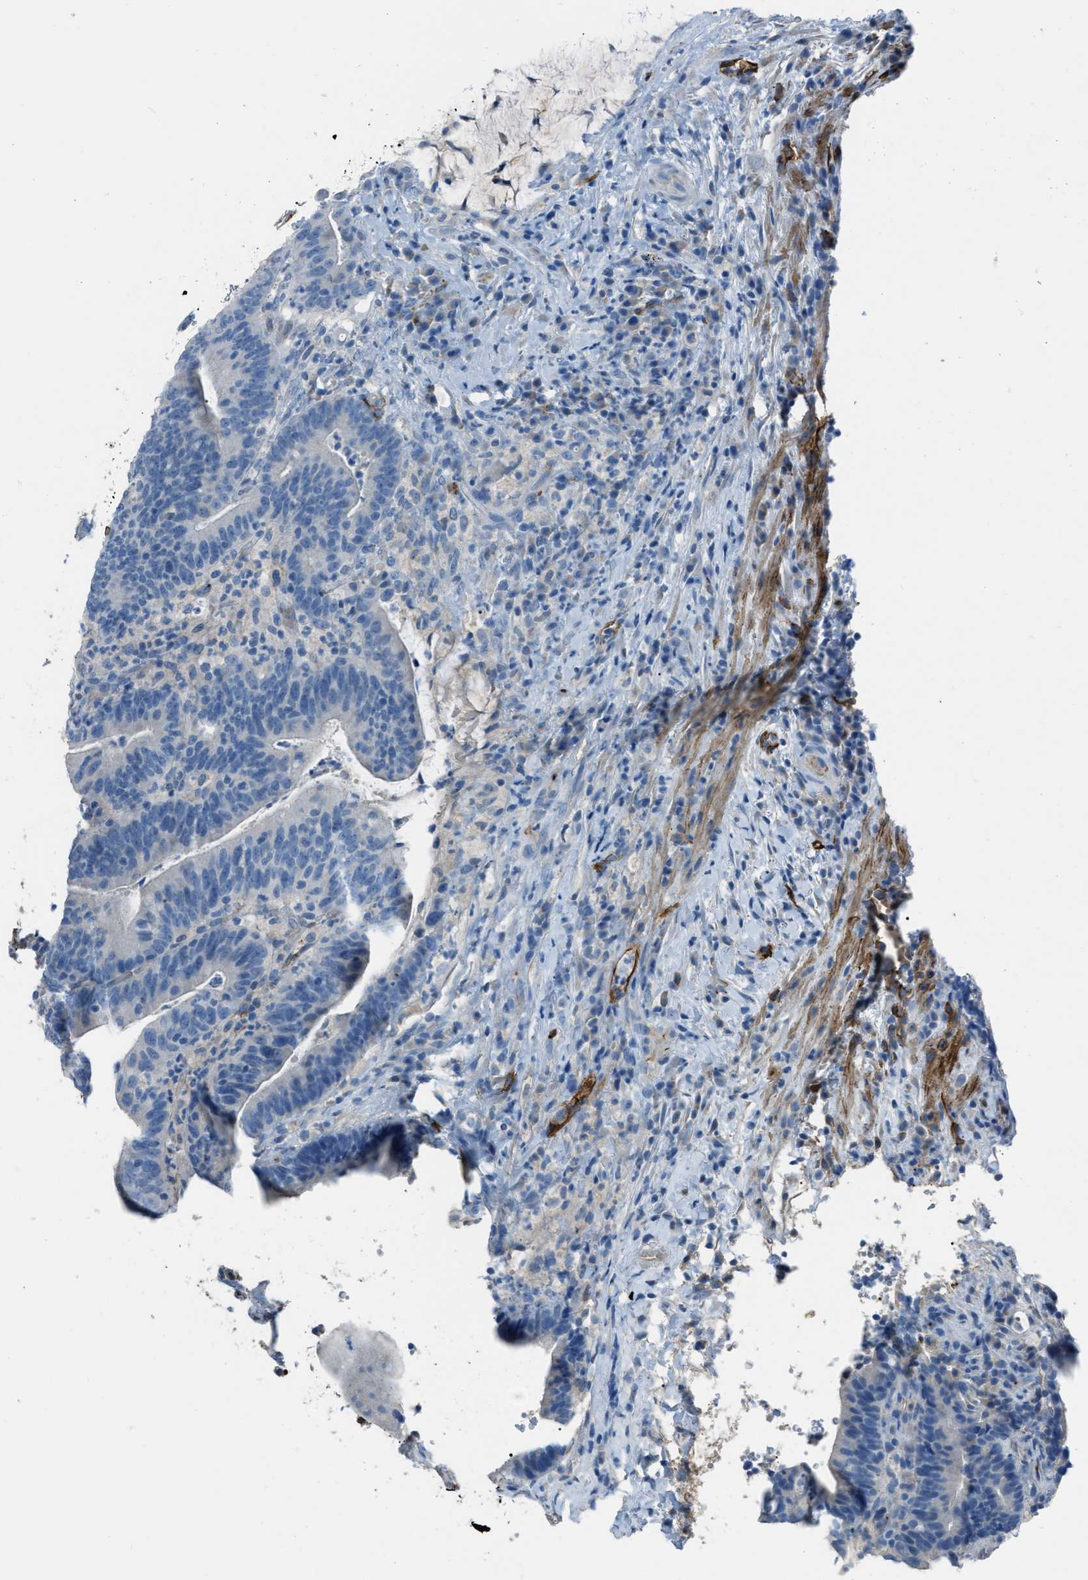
{"staining": {"intensity": "negative", "quantity": "none", "location": "none"}, "tissue": "colorectal cancer", "cell_type": "Tumor cells", "image_type": "cancer", "snomed": [{"axis": "morphology", "description": "Adenocarcinoma, NOS"}, {"axis": "topography", "description": "Colon"}], "caption": "Colorectal adenocarcinoma was stained to show a protein in brown. There is no significant staining in tumor cells.", "gene": "SLC22A15", "patient": {"sex": "female", "age": 66}}